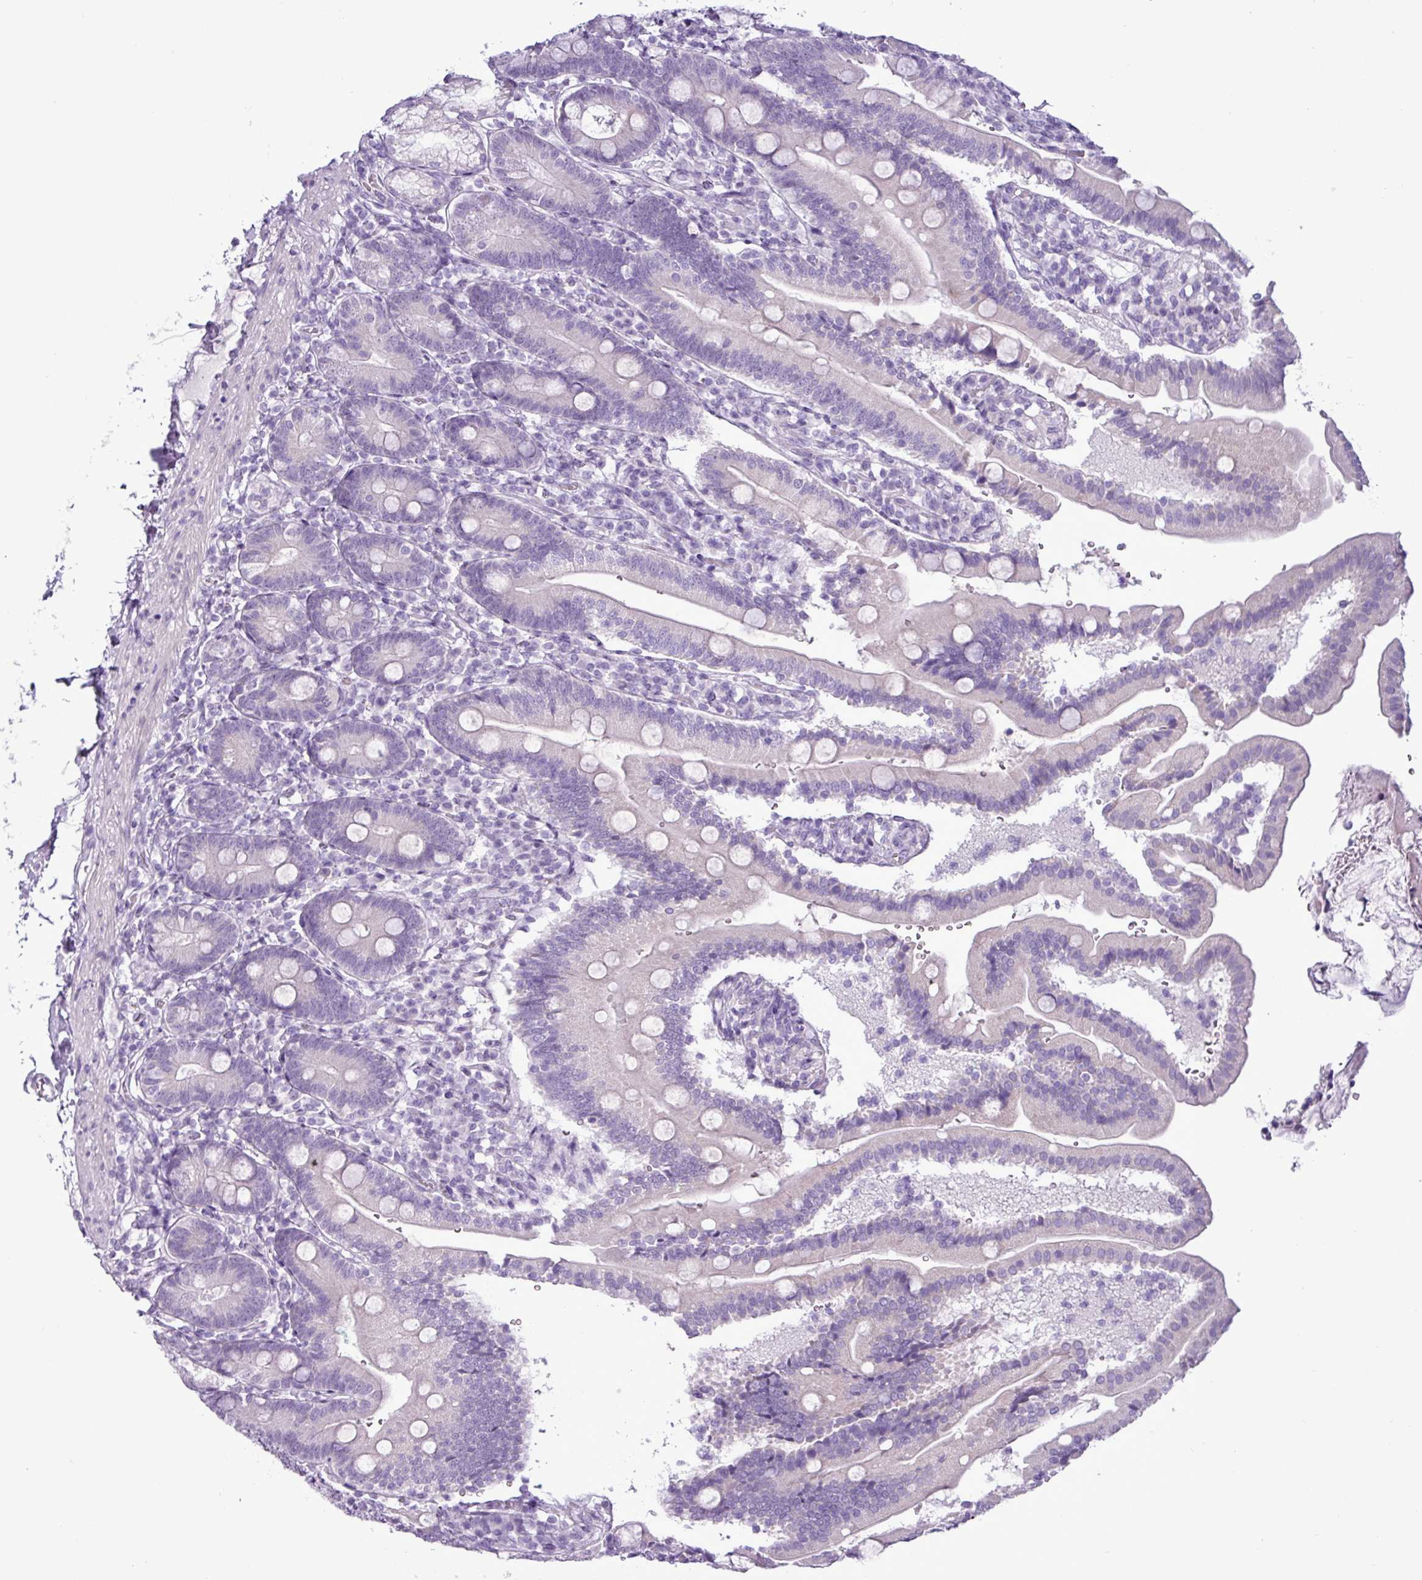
{"staining": {"intensity": "negative", "quantity": "none", "location": "none"}, "tissue": "duodenum", "cell_type": "Glandular cells", "image_type": "normal", "snomed": [{"axis": "morphology", "description": "Normal tissue, NOS"}, {"axis": "topography", "description": "Duodenum"}], "caption": "Immunohistochemistry of normal human duodenum exhibits no positivity in glandular cells.", "gene": "ALDH3A1", "patient": {"sex": "female", "age": 67}}